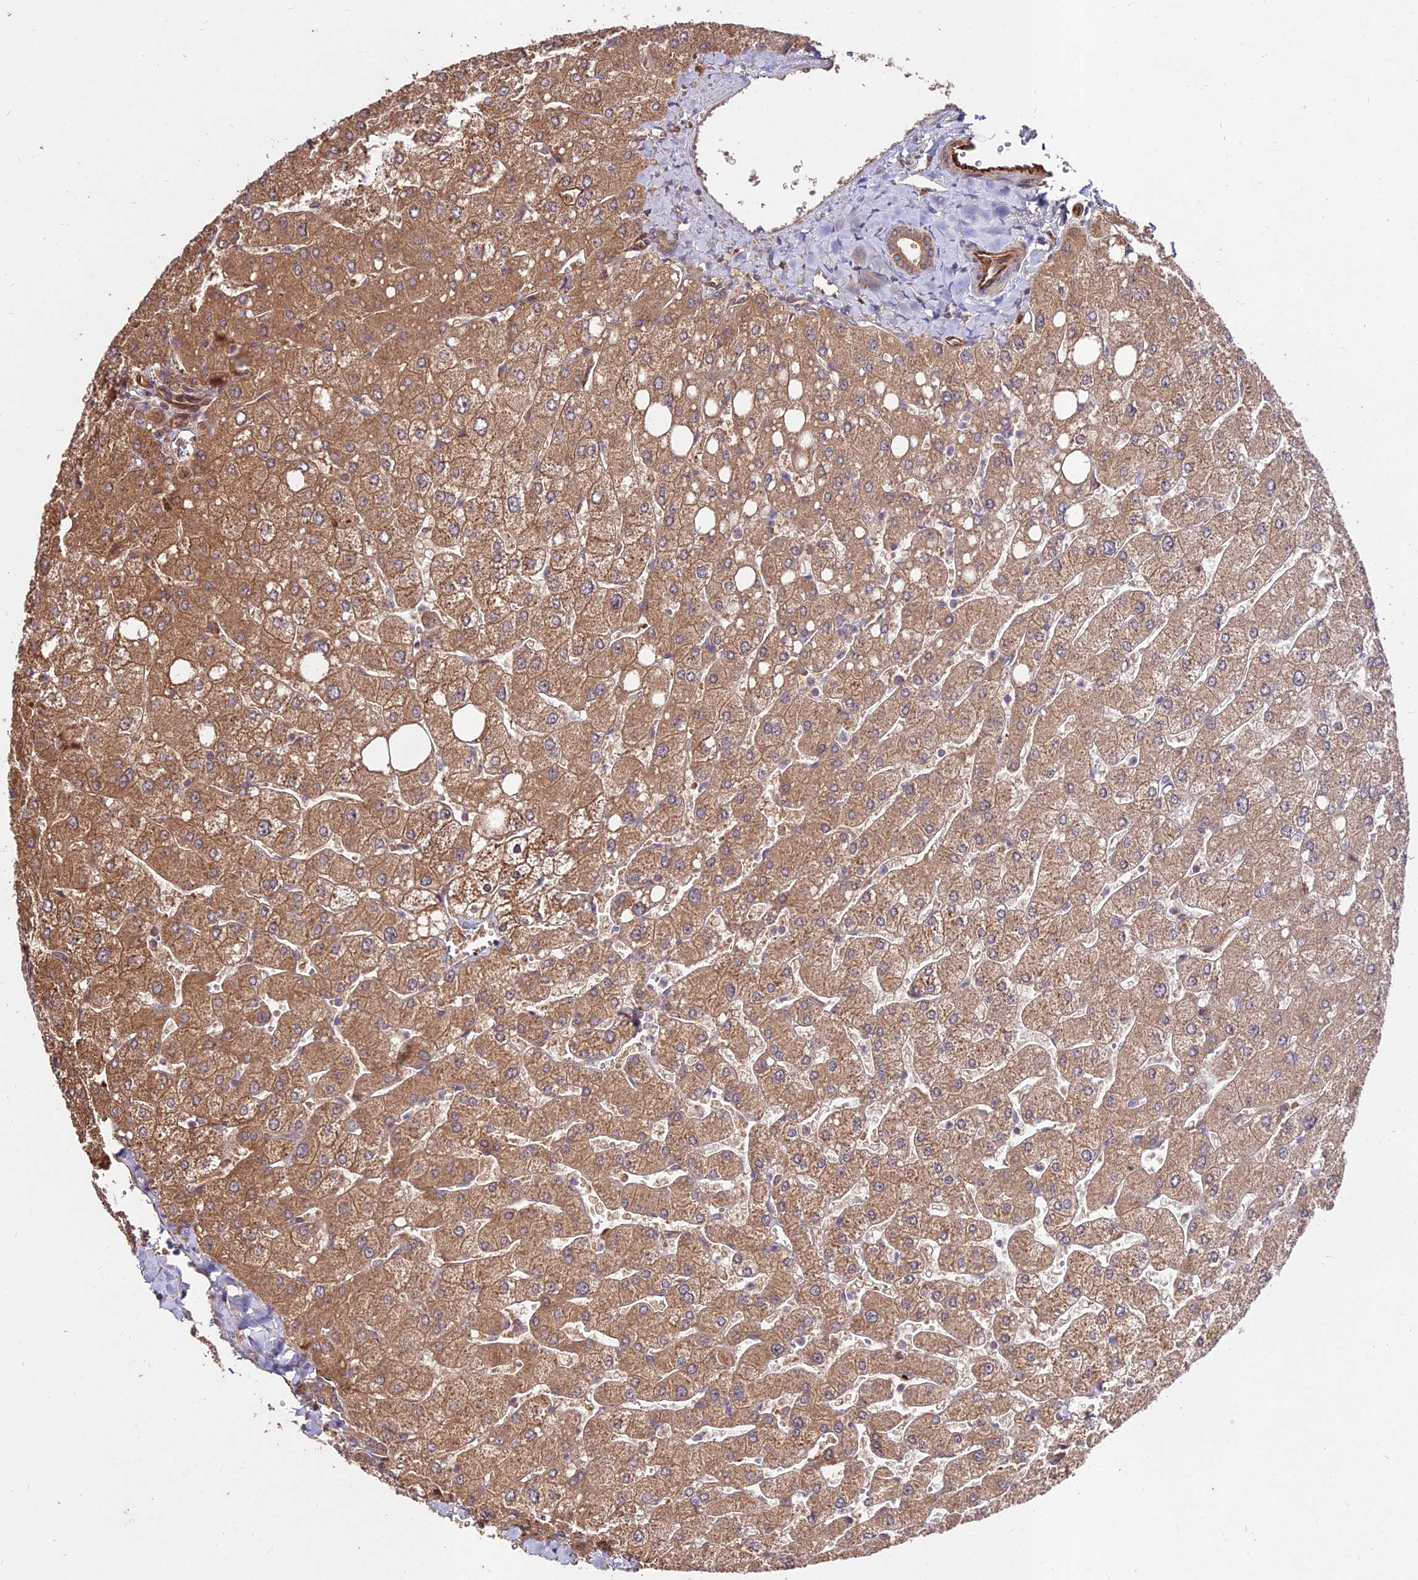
{"staining": {"intensity": "moderate", "quantity": ">75%", "location": "cytoplasmic/membranous"}, "tissue": "liver", "cell_type": "Cholangiocytes", "image_type": "normal", "snomed": [{"axis": "morphology", "description": "Normal tissue, NOS"}, {"axis": "topography", "description": "Liver"}], "caption": "This micrograph exhibits immunohistochemistry staining of unremarkable liver, with medium moderate cytoplasmic/membranous positivity in approximately >75% of cholangiocytes.", "gene": "GRTP1", "patient": {"sex": "male", "age": 55}}